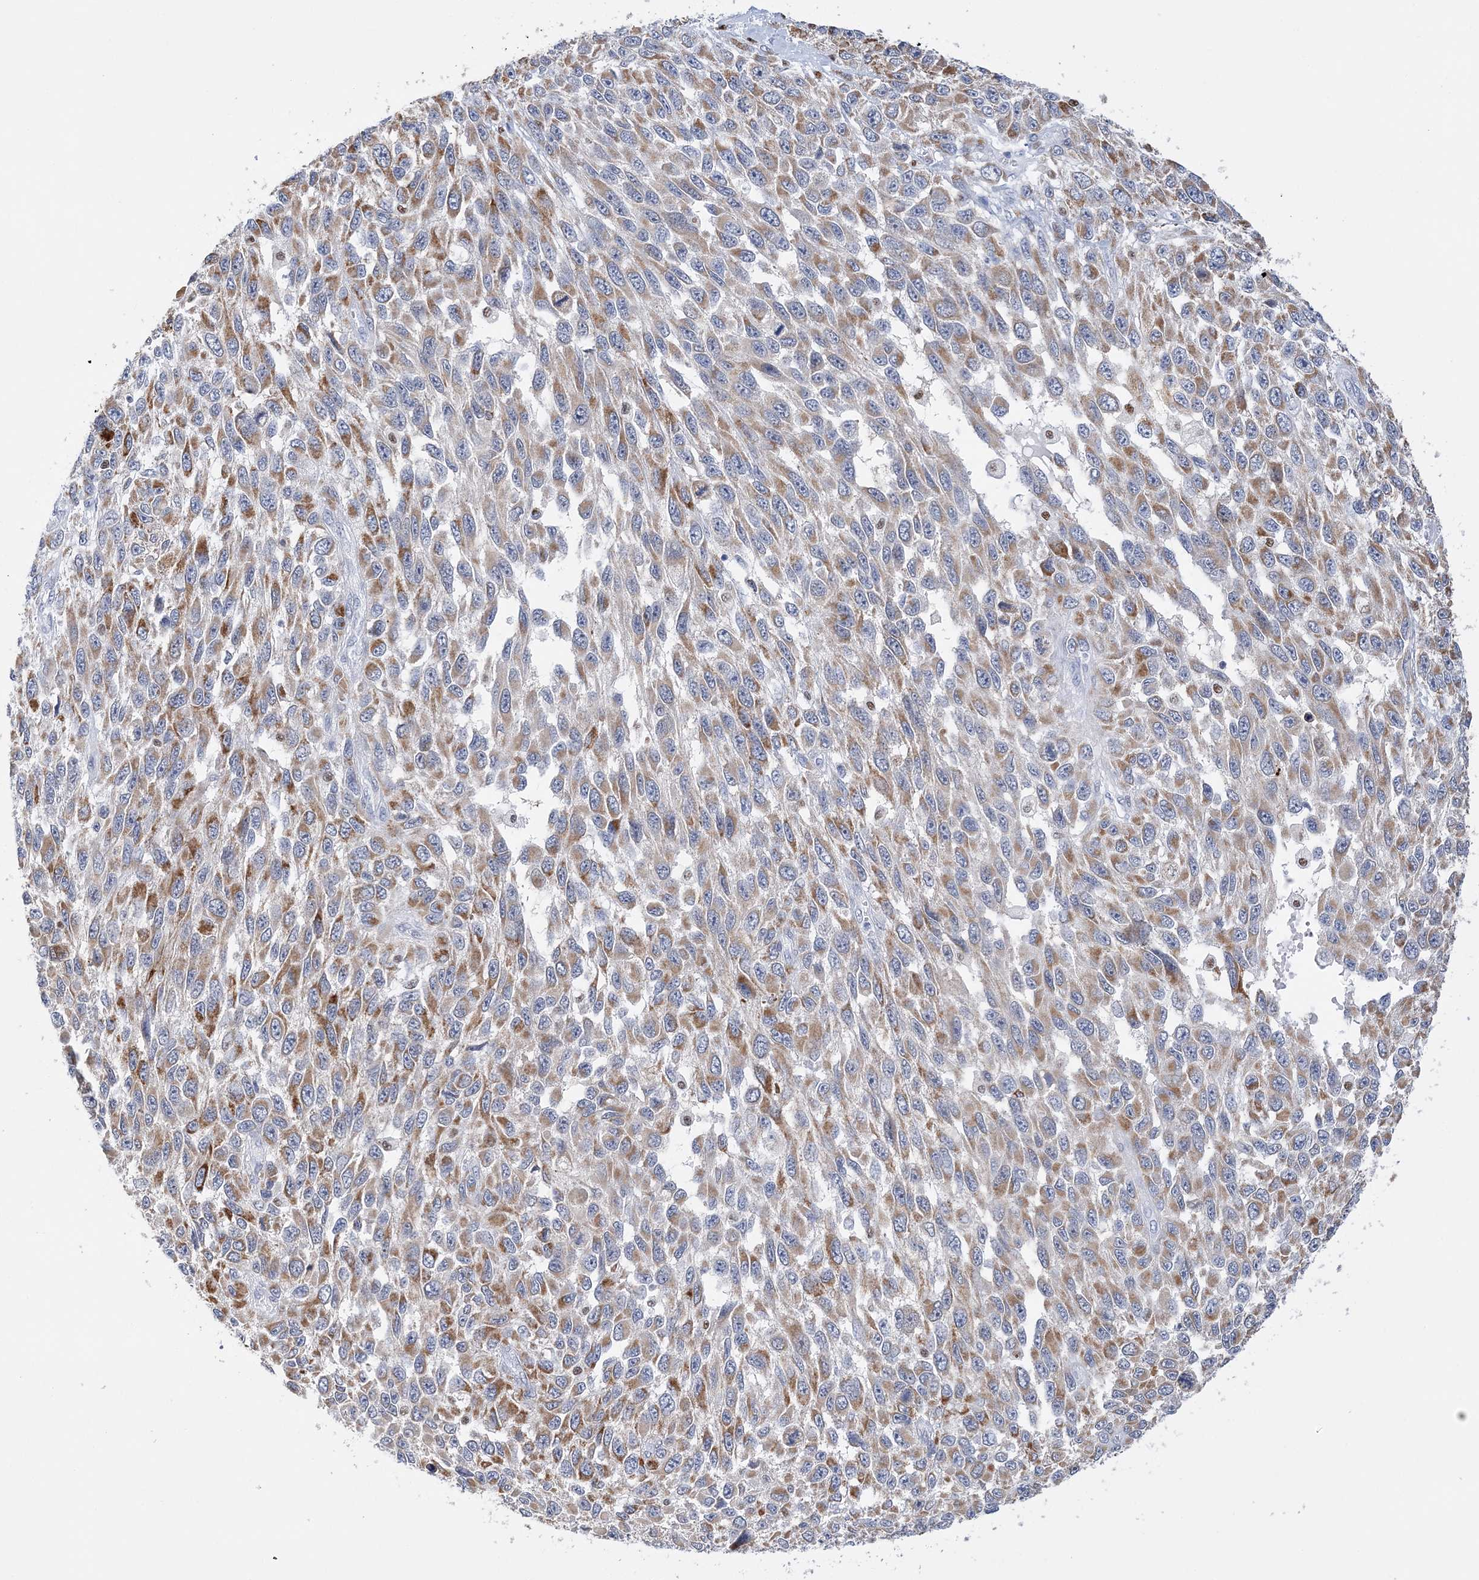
{"staining": {"intensity": "strong", "quantity": "25%-75%", "location": "cytoplasmic/membranous"}, "tissue": "melanoma", "cell_type": "Tumor cells", "image_type": "cancer", "snomed": [{"axis": "morphology", "description": "Malignant melanoma, NOS"}, {"axis": "topography", "description": "Skin"}], "caption": "Strong cytoplasmic/membranous protein positivity is present in approximately 25%-75% of tumor cells in melanoma.", "gene": "NIT2", "patient": {"sex": "female", "age": 96}}